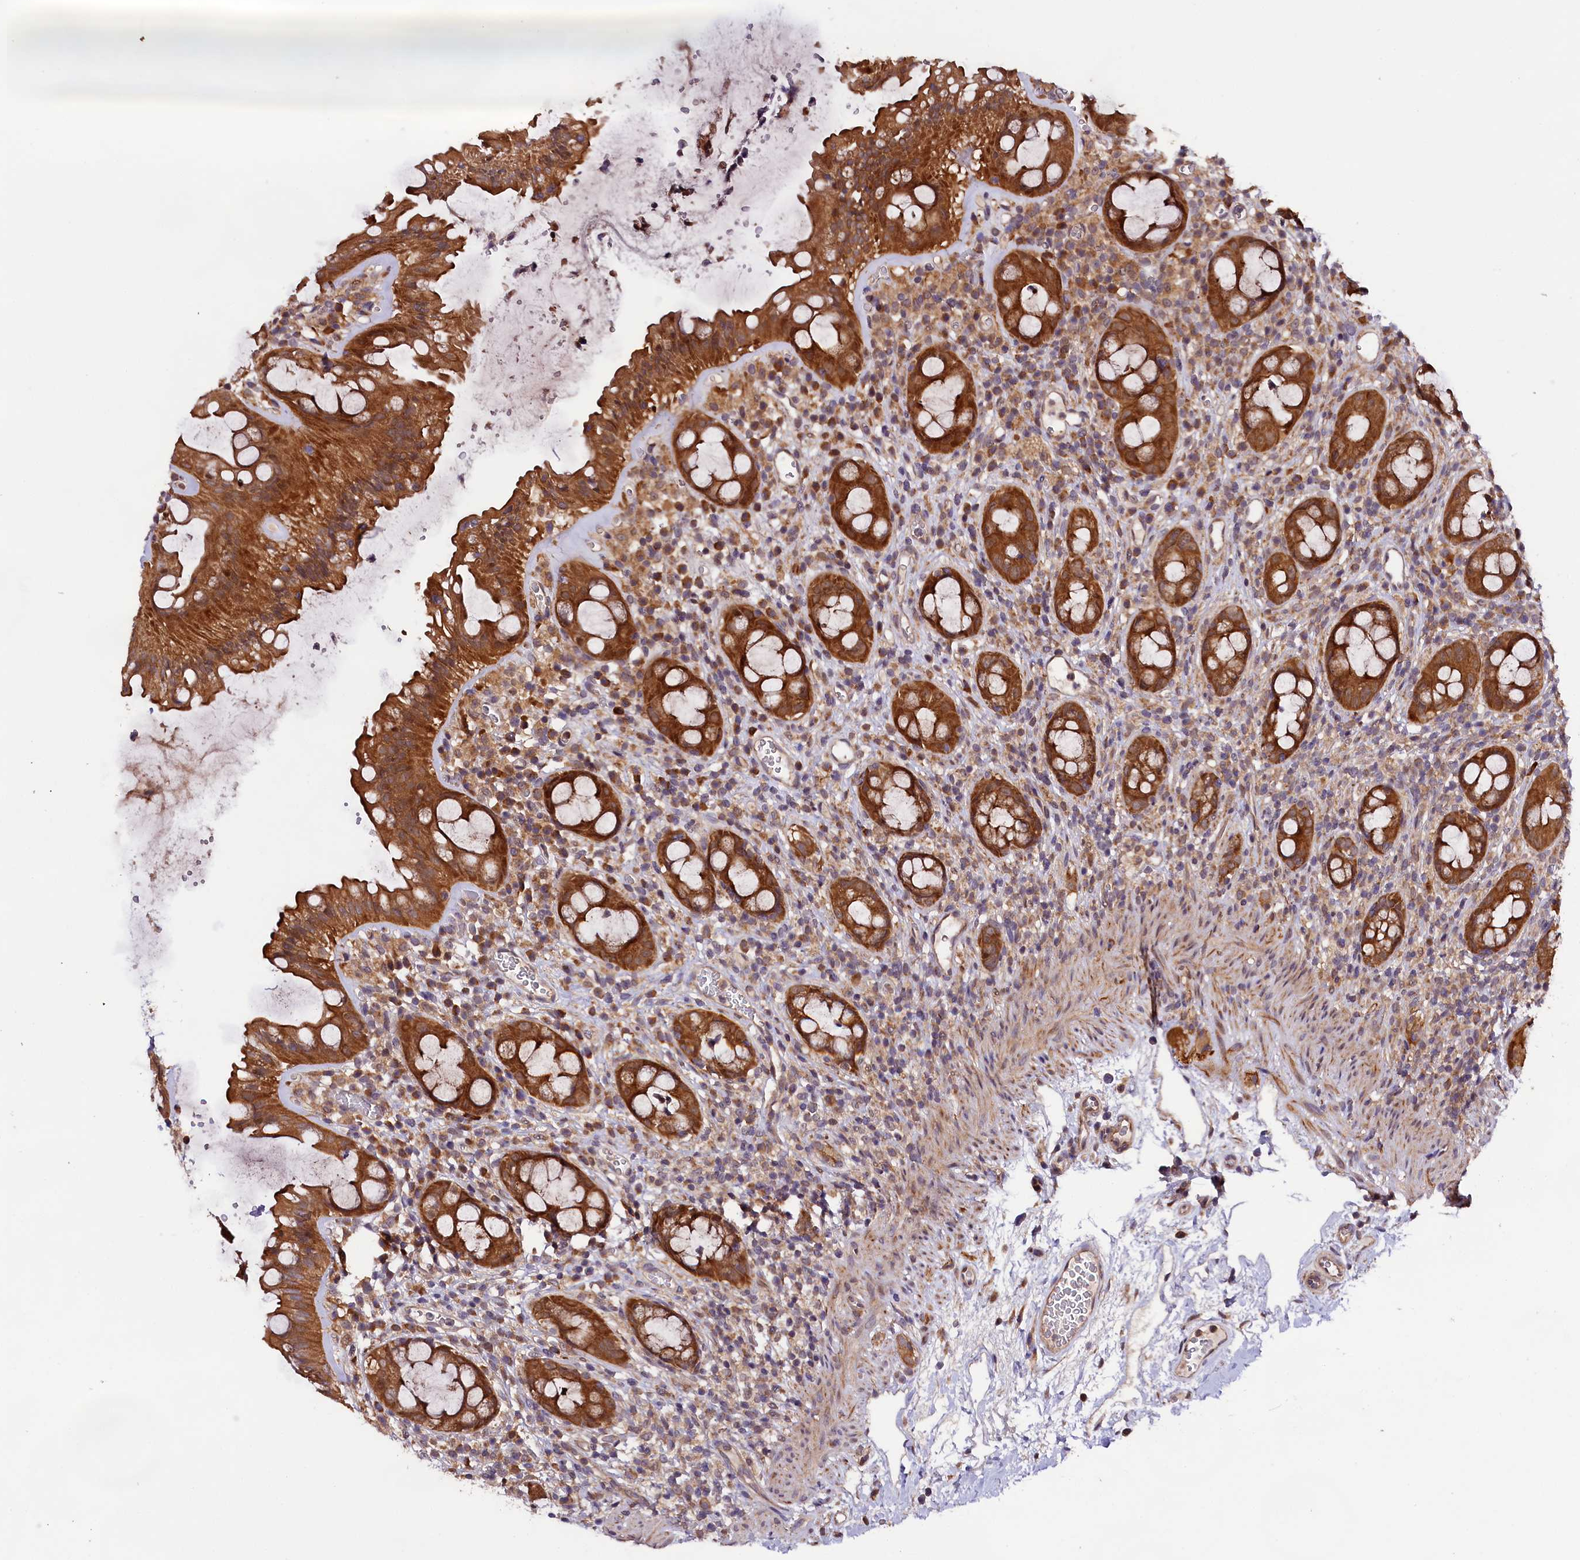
{"staining": {"intensity": "strong", "quantity": ">75%", "location": "cytoplasmic/membranous"}, "tissue": "rectum", "cell_type": "Glandular cells", "image_type": "normal", "snomed": [{"axis": "morphology", "description": "Normal tissue, NOS"}, {"axis": "topography", "description": "Rectum"}], "caption": "The histopathology image displays staining of normal rectum, revealing strong cytoplasmic/membranous protein staining (brown color) within glandular cells. The staining is performed using DAB (3,3'-diaminobenzidine) brown chromogen to label protein expression. The nuclei are counter-stained blue using hematoxylin.", "gene": "DOHH", "patient": {"sex": "female", "age": 57}}